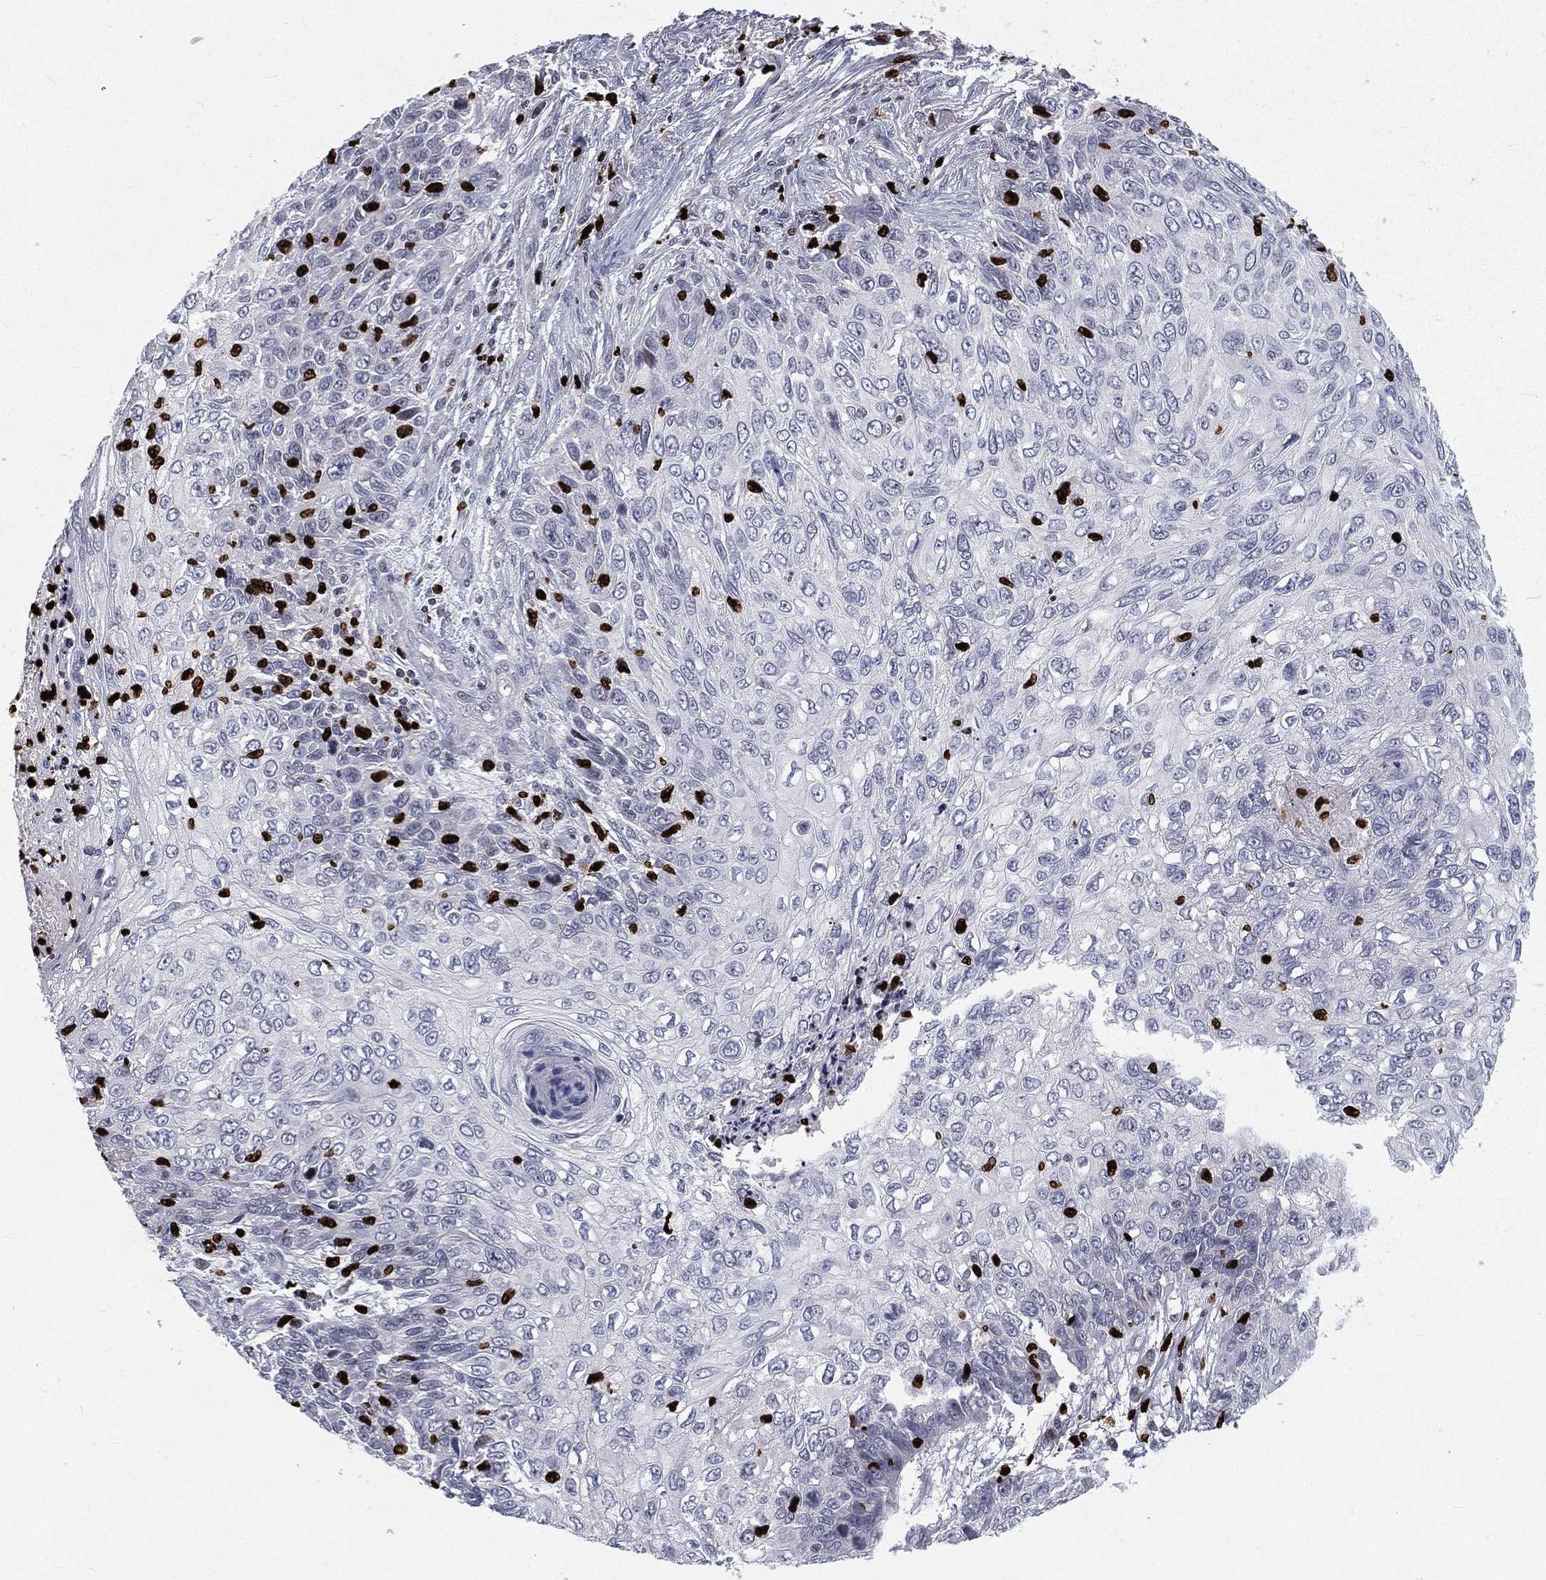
{"staining": {"intensity": "negative", "quantity": "none", "location": "none"}, "tissue": "skin cancer", "cell_type": "Tumor cells", "image_type": "cancer", "snomed": [{"axis": "morphology", "description": "Squamous cell carcinoma, NOS"}, {"axis": "topography", "description": "Skin"}], "caption": "There is no significant positivity in tumor cells of skin squamous cell carcinoma.", "gene": "MNDA", "patient": {"sex": "male", "age": 92}}